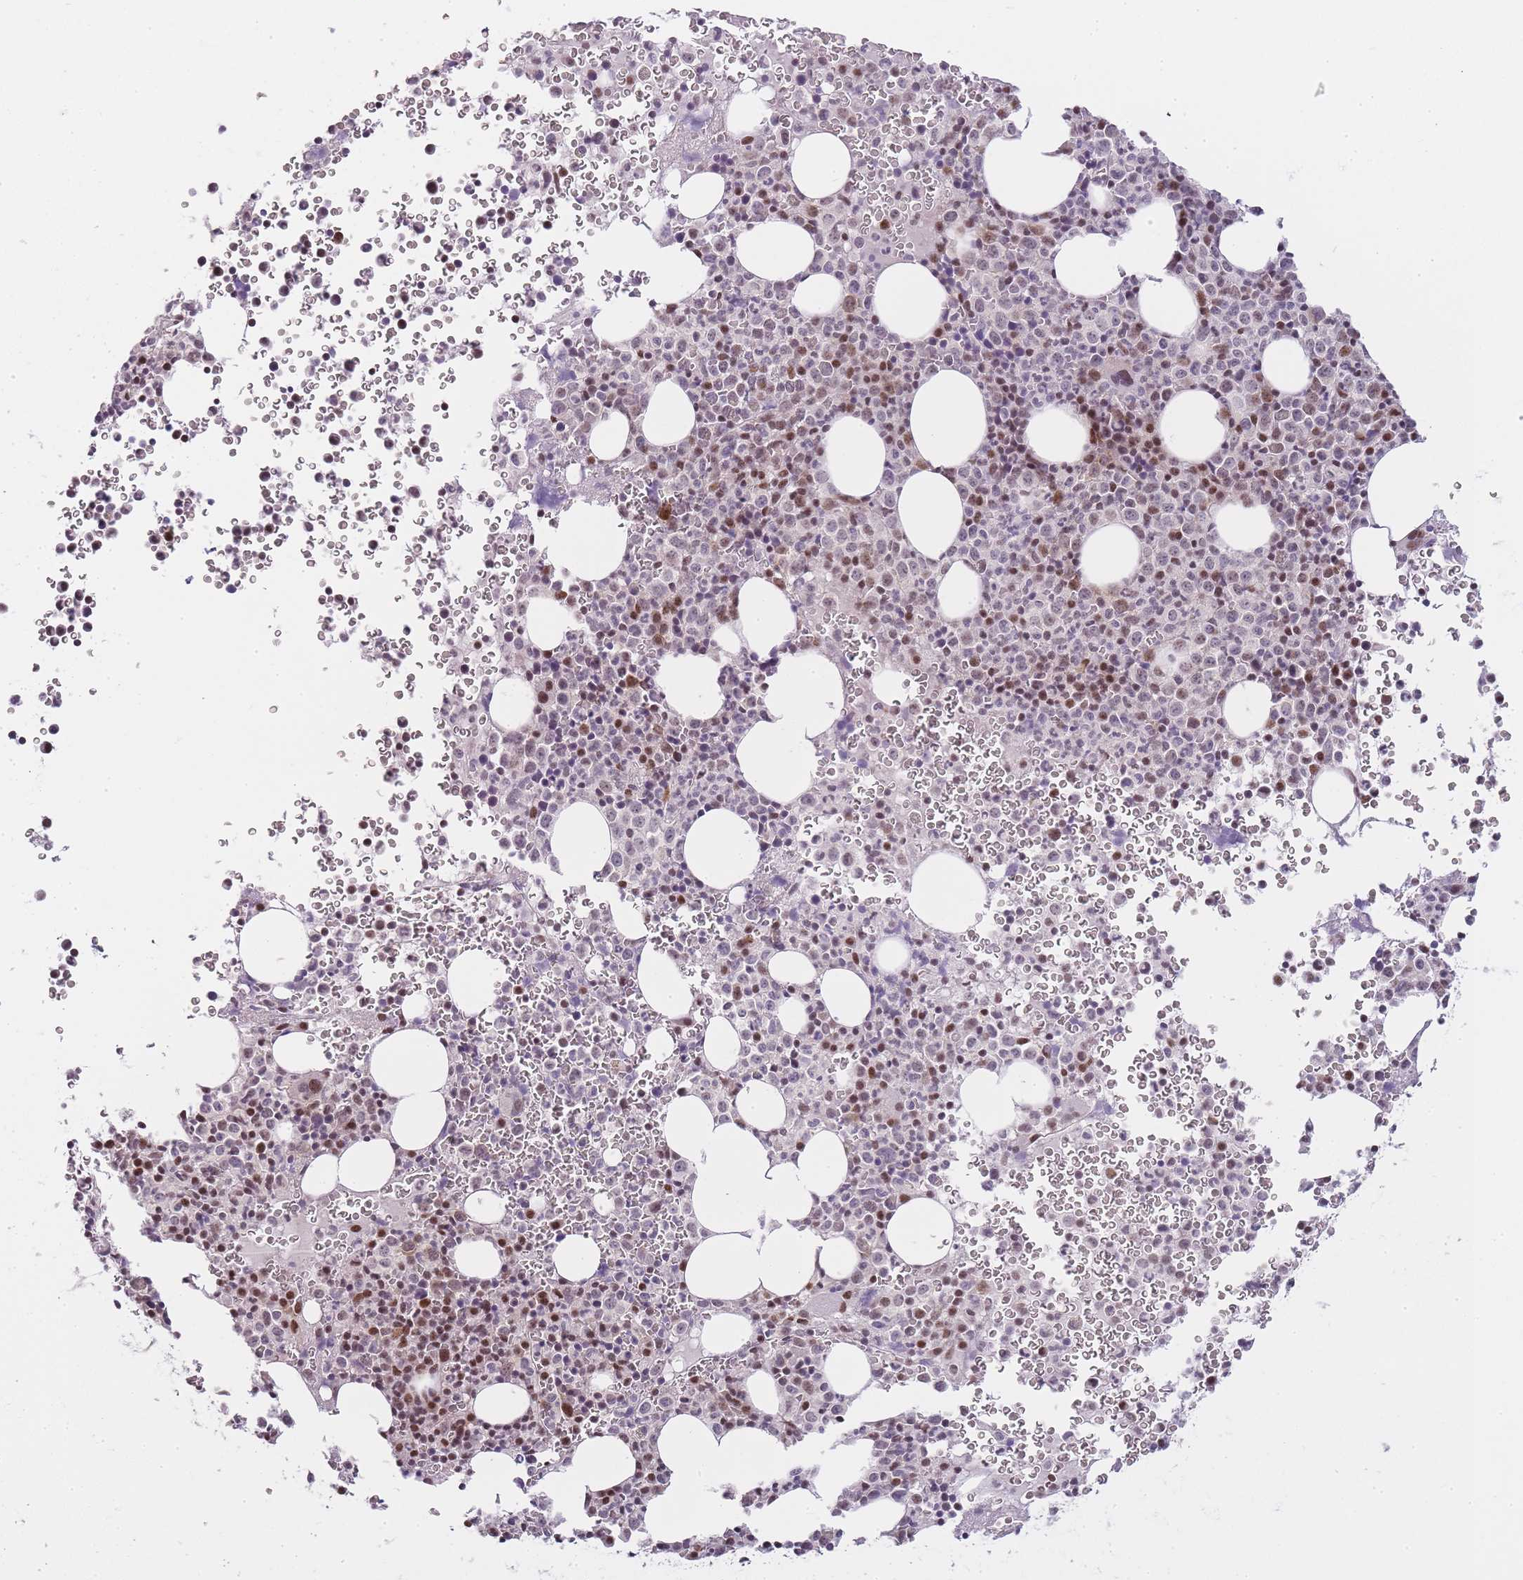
{"staining": {"intensity": "moderate", "quantity": "25%-75%", "location": "nuclear"}, "tissue": "bone marrow", "cell_type": "Hematopoietic cells", "image_type": "normal", "snomed": [{"axis": "morphology", "description": "Normal tissue, NOS"}, {"axis": "topography", "description": "Bone marrow"}], "caption": "This is a histology image of immunohistochemistry staining of benign bone marrow, which shows moderate staining in the nuclear of hematopoietic cells.", "gene": "OGG1", "patient": {"sex": "female", "age": 54}}